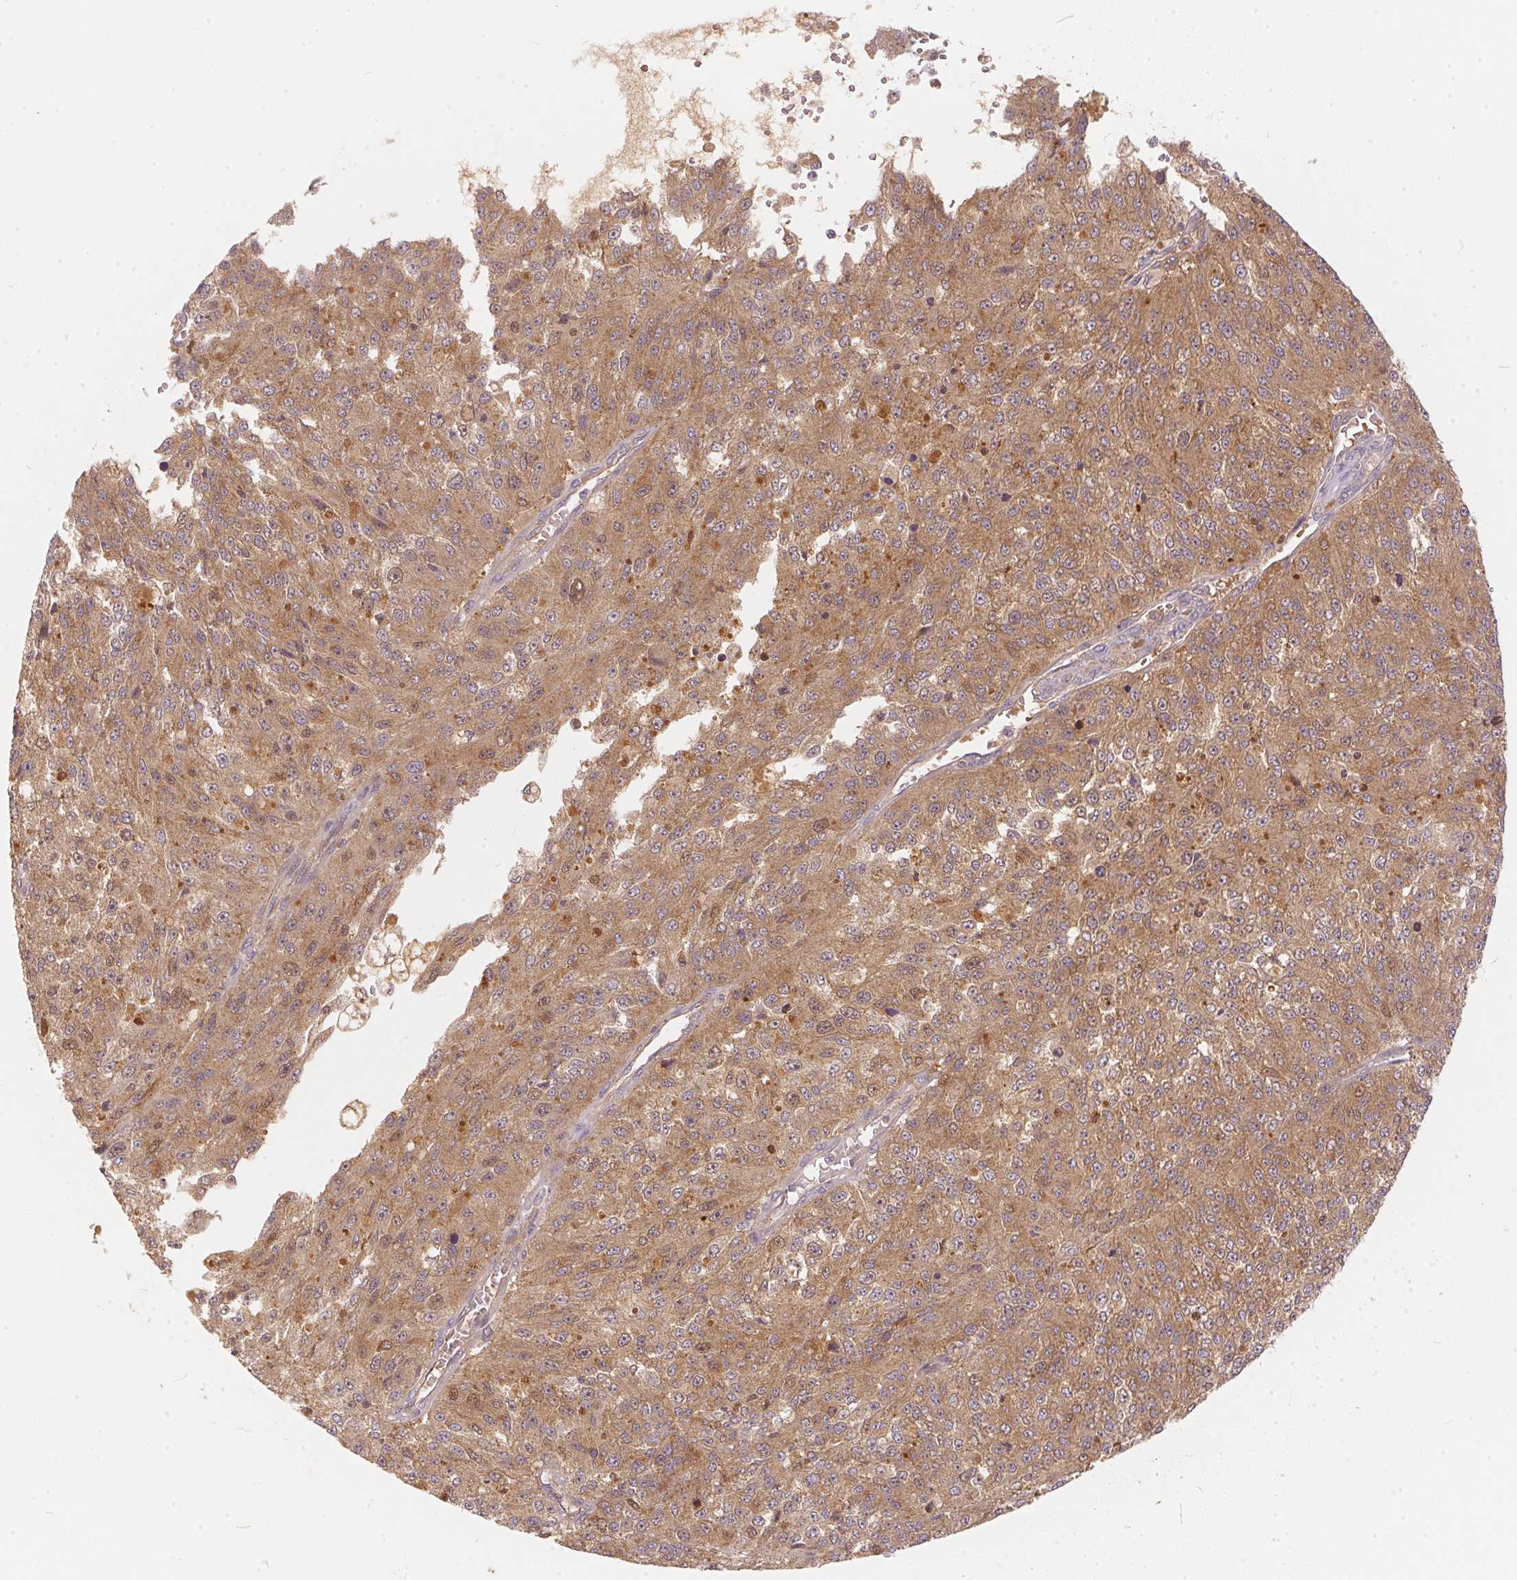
{"staining": {"intensity": "moderate", "quantity": ">75%", "location": "cytoplasmic/membranous"}, "tissue": "melanoma", "cell_type": "Tumor cells", "image_type": "cancer", "snomed": [{"axis": "morphology", "description": "Malignant melanoma, Metastatic site"}, {"axis": "topography", "description": "Lymph node"}], "caption": "This is an image of IHC staining of malignant melanoma (metastatic site), which shows moderate positivity in the cytoplasmic/membranous of tumor cells.", "gene": "BLMH", "patient": {"sex": "female", "age": 64}}